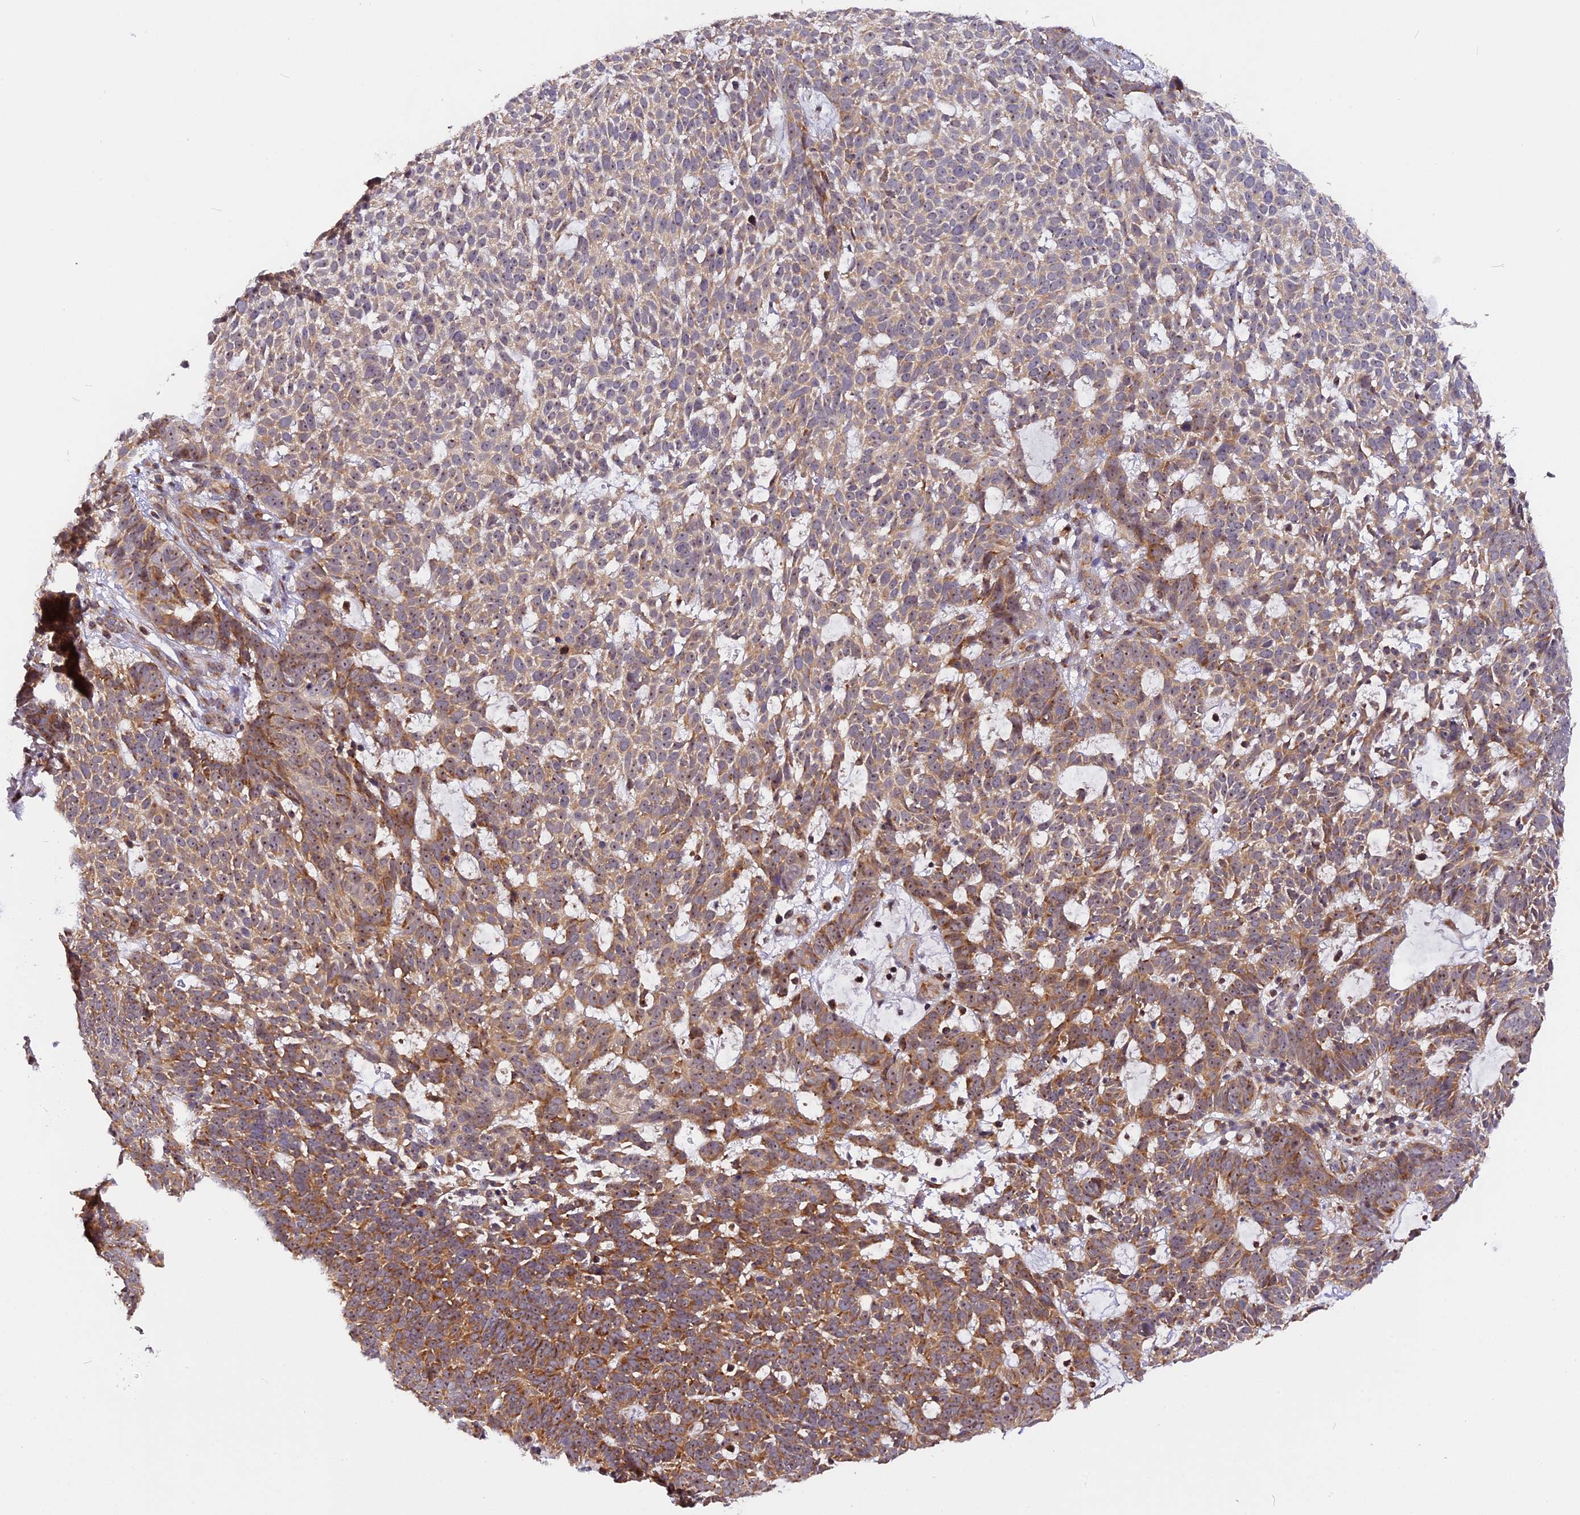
{"staining": {"intensity": "moderate", "quantity": ">75%", "location": "cytoplasmic/membranous"}, "tissue": "skin cancer", "cell_type": "Tumor cells", "image_type": "cancer", "snomed": [{"axis": "morphology", "description": "Basal cell carcinoma"}, {"axis": "topography", "description": "Skin"}], "caption": "IHC of human basal cell carcinoma (skin) displays medium levels of moderate cytoplasmic/membranous expression in approximately >75% of tumor cells.", "gene": "GNPTAB", "patient": {"sex": "female", "age": 78}}